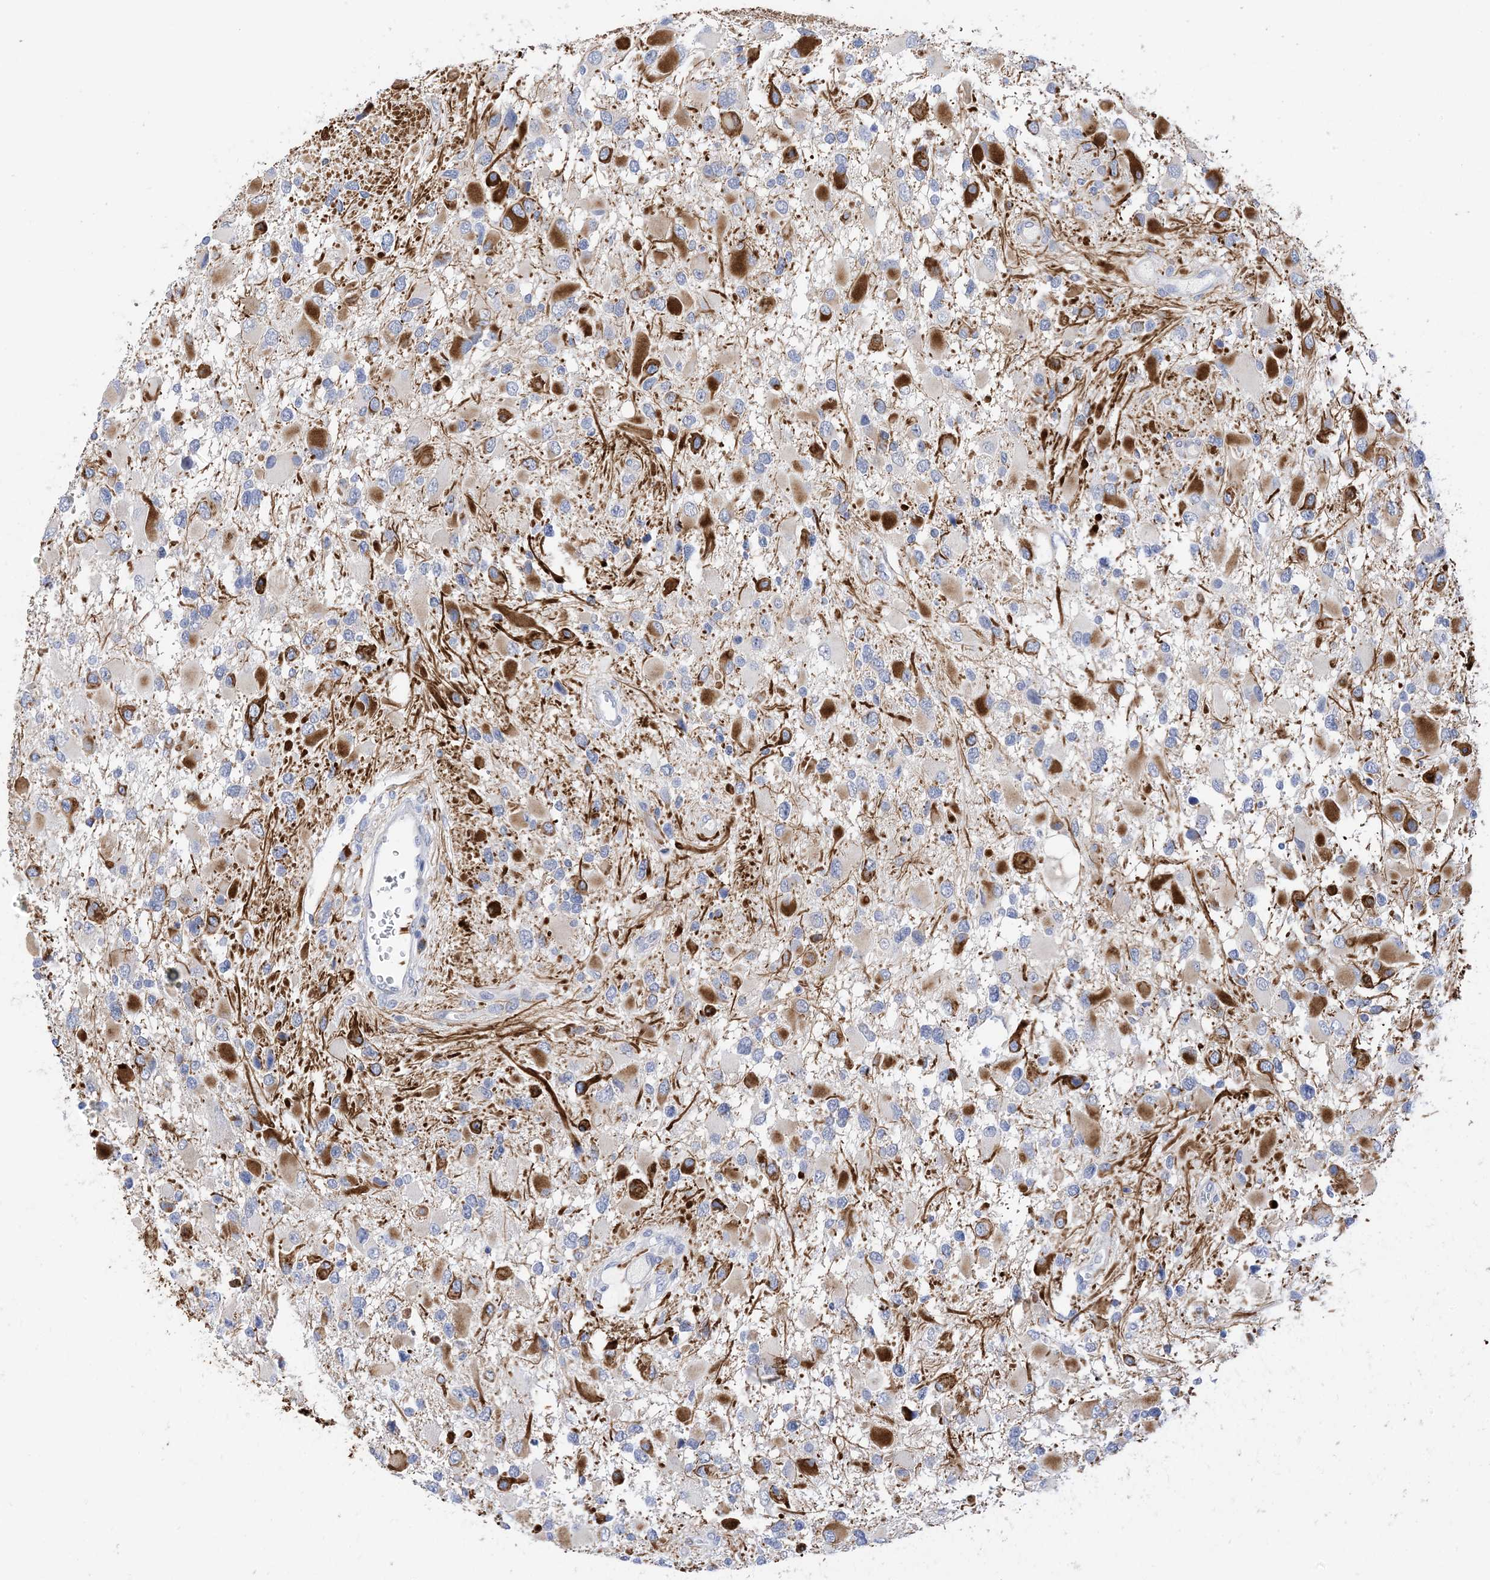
{"staining": {"intensity": "strong", "quantity": "<25%", "location": "cytoplasmic/membranous"}, "tissue": "glioma", "cell_type": "Tumor cells", "image_type": "cancer", "snomed": [{"axis": "morphology", "description": "Glioma, malignant, High grade"}, {"axis": "topography", "description": "Brain"}], "caption": "A brown stain labels strong cytoplasmic/membranous staining of a protein in human glioma tumor cells. (Stains: DAB (3,3'-diaminobenzidine) in brown, nuclei in blue, Microscopy: brightfield microscopy at high magnification).", "gene": "PLK4", "patient": {"sex": "male", "age": 53}}